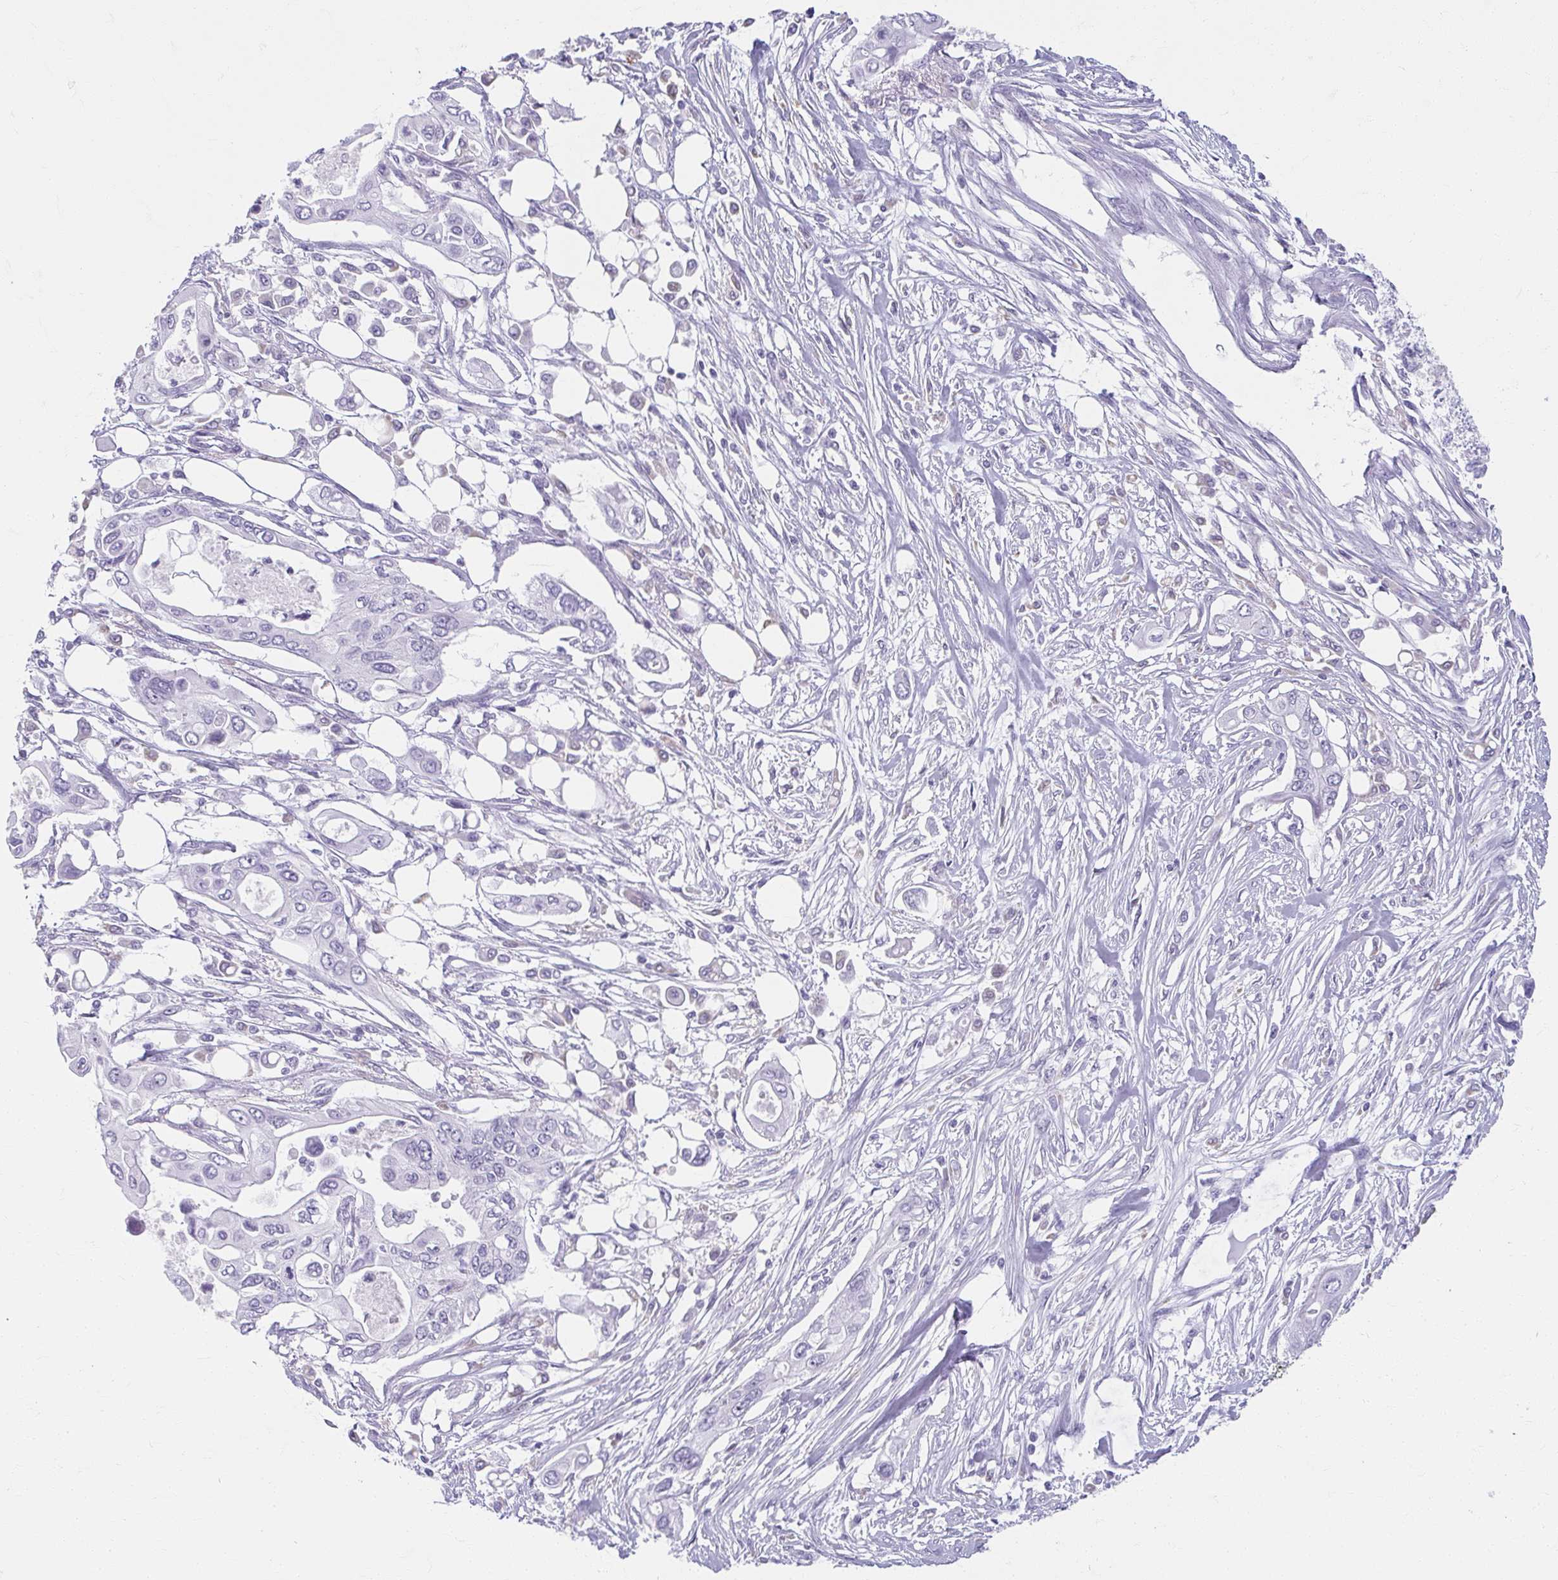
{"staining": {"intensity": "negative", "quantity": "none", "location": "none"}, "tissue": "pancreatic cancer", "cell_type": "Tumor cells", "image_type": "cancer", "snomed": [{"axis": "morphology", "description": "Adenocarcinoma, NOS"}, {"axis": "topography", "description": "Pancreas"}], "caption": "Tumor cells are negative for protein expression in human adenocarcinoma (pancreatic). The staining is performed using DAB (3,3'-diaminobenzidine) brown chromogen with nuclei counter-stained in using hematoxylin.", "gene": "MOBP", "patient": {"sex": "female", "age": 63}}